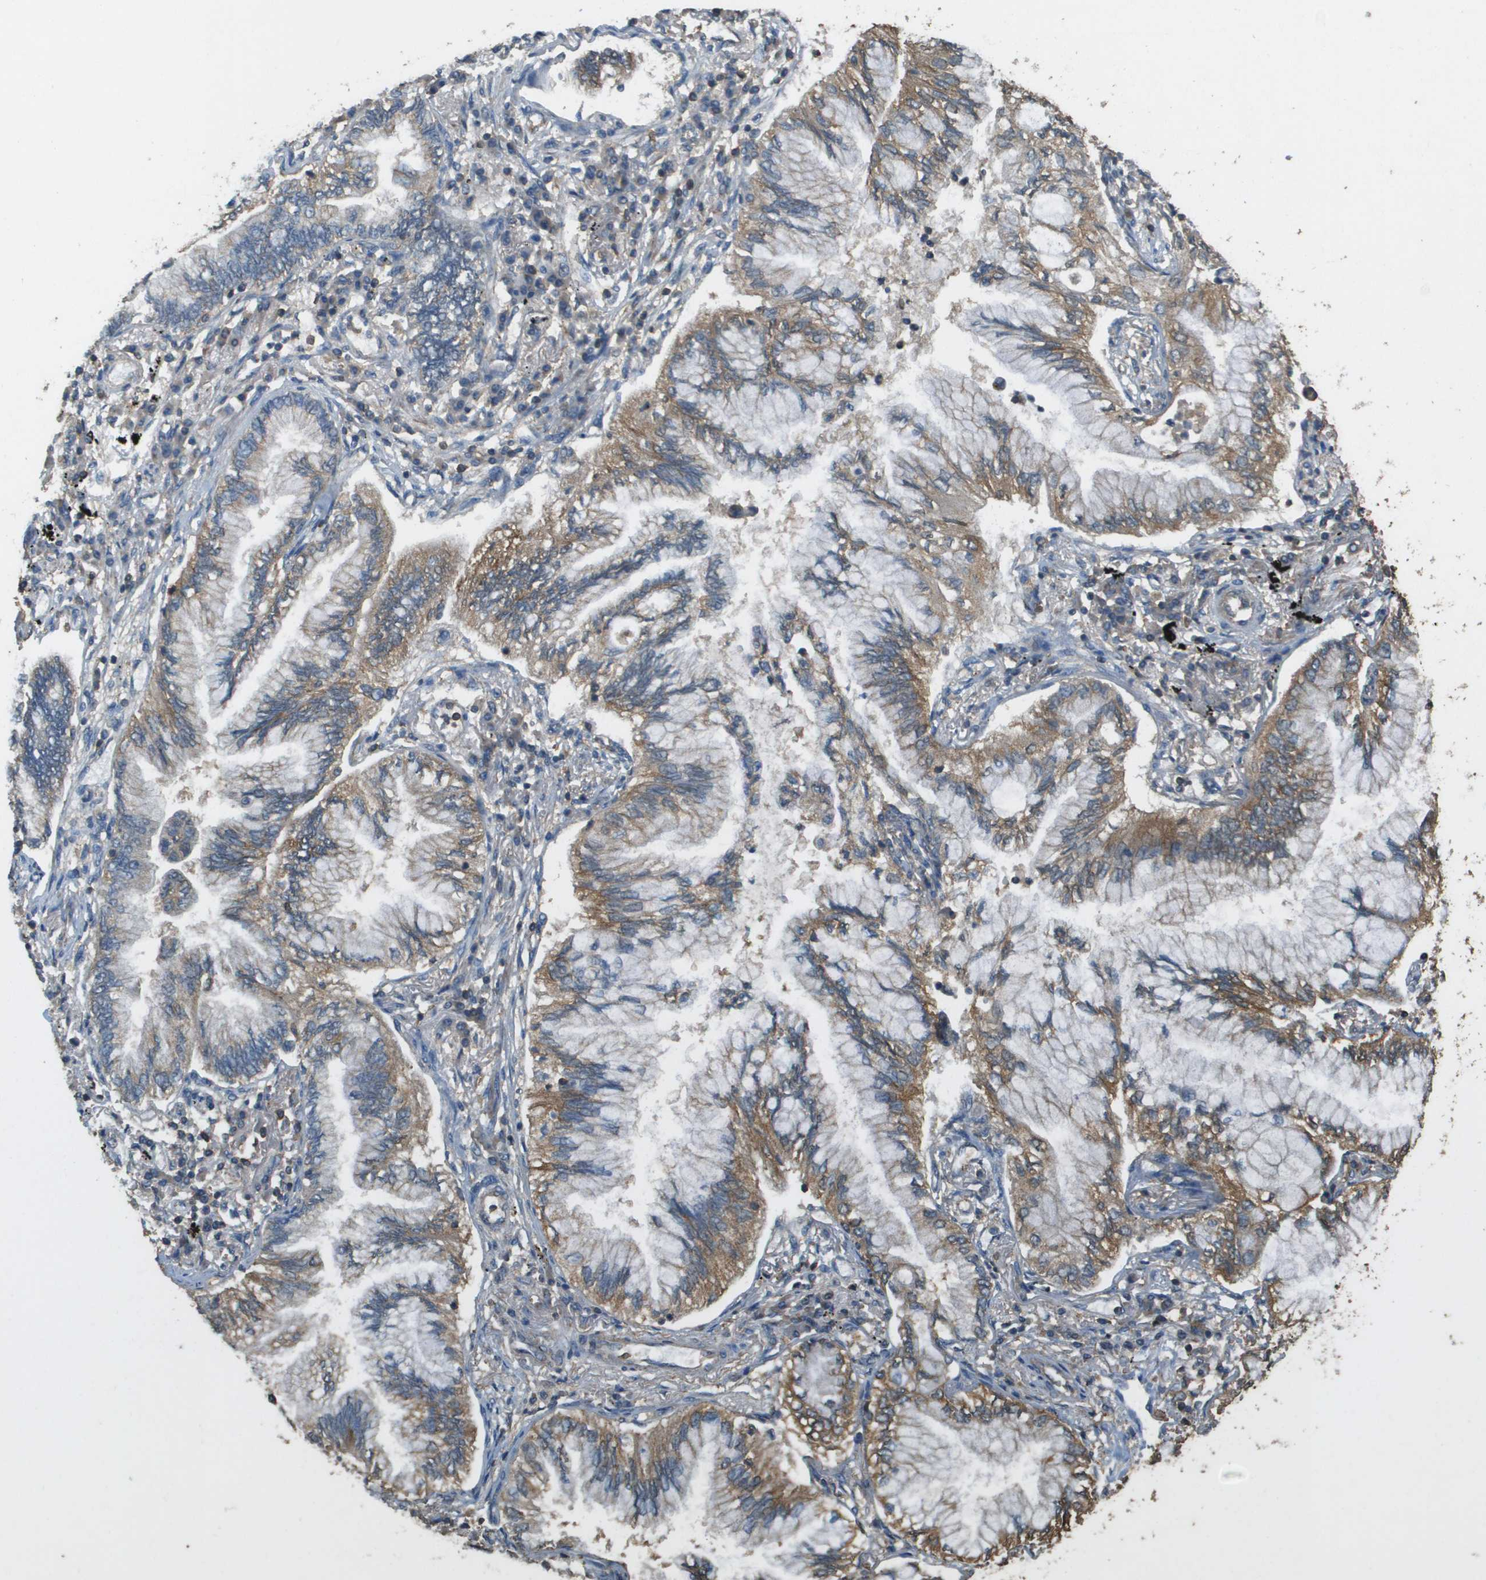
{"staining": {"intensity": "moderate", "quantity": ">75%", "location": "cytoplasmic/membranous"}, "tissue": "lung cancer", "cell_type": "Tumor cells", "image_type": "cancer", "snomed": [{"axis": "morphology", "description": "Normal tissue, NOS"}, {"axis": "morphology", "description": "Adenocarcinoma, NOS"}, {"axis": "topography", "description": "Bronchus"}, {"axis": "topography", "description": "Lung"}], "caption": "Immunohistochemical staining of human lung cancer shows medium levels of moderate cytoplasmic/membranous protein expression in about >75% of tumor cells. (Brightfield microscopy of DAB IHC at high magnification).", "gene": "MS4A7", "patient": {"sex": "female", "age": 70}}